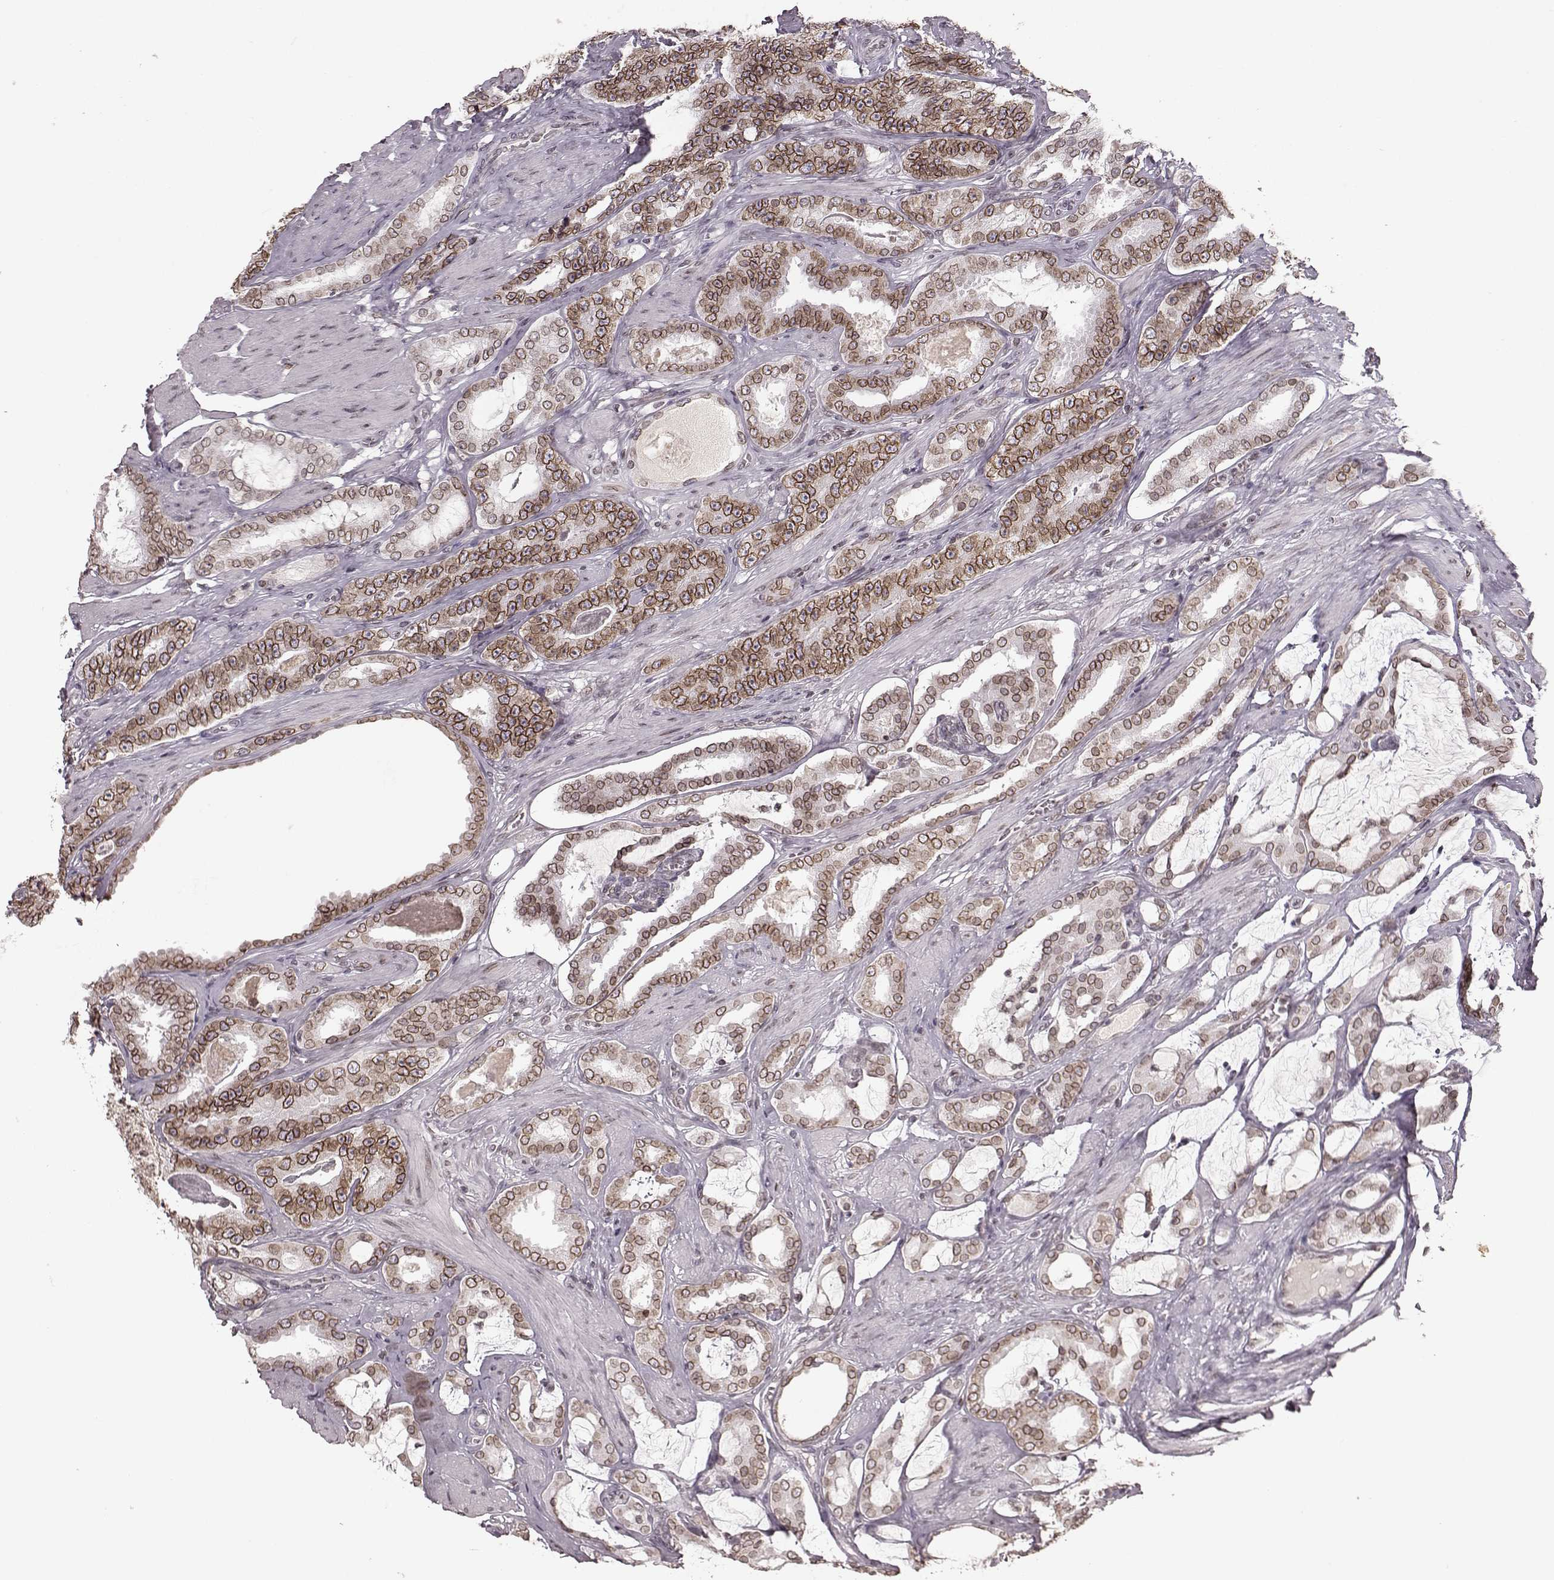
{"staining": {"intensity": "moderate", "quantity": "25%-75%", "location": "cytoplasmic/membranous,nuclear"}, "tissue": "prostate cancer", "cell_type": "Tumor cells", "image_type": "cancer", "snomed": [{"axis": "morphology", "description": "Adenocarcinoma, High grade"}, {"axis": "topography", "description": "Prostate"}], "caption": "This is a photomicrograph of IHC staining of prostate adenocarcinoma (high-grade), which shows moderate expression in the cytoplasmic/membranous and nuclear of tumor cells.", "gene": "DCAF12", "patient": {"sex": "male", "age": 63}}